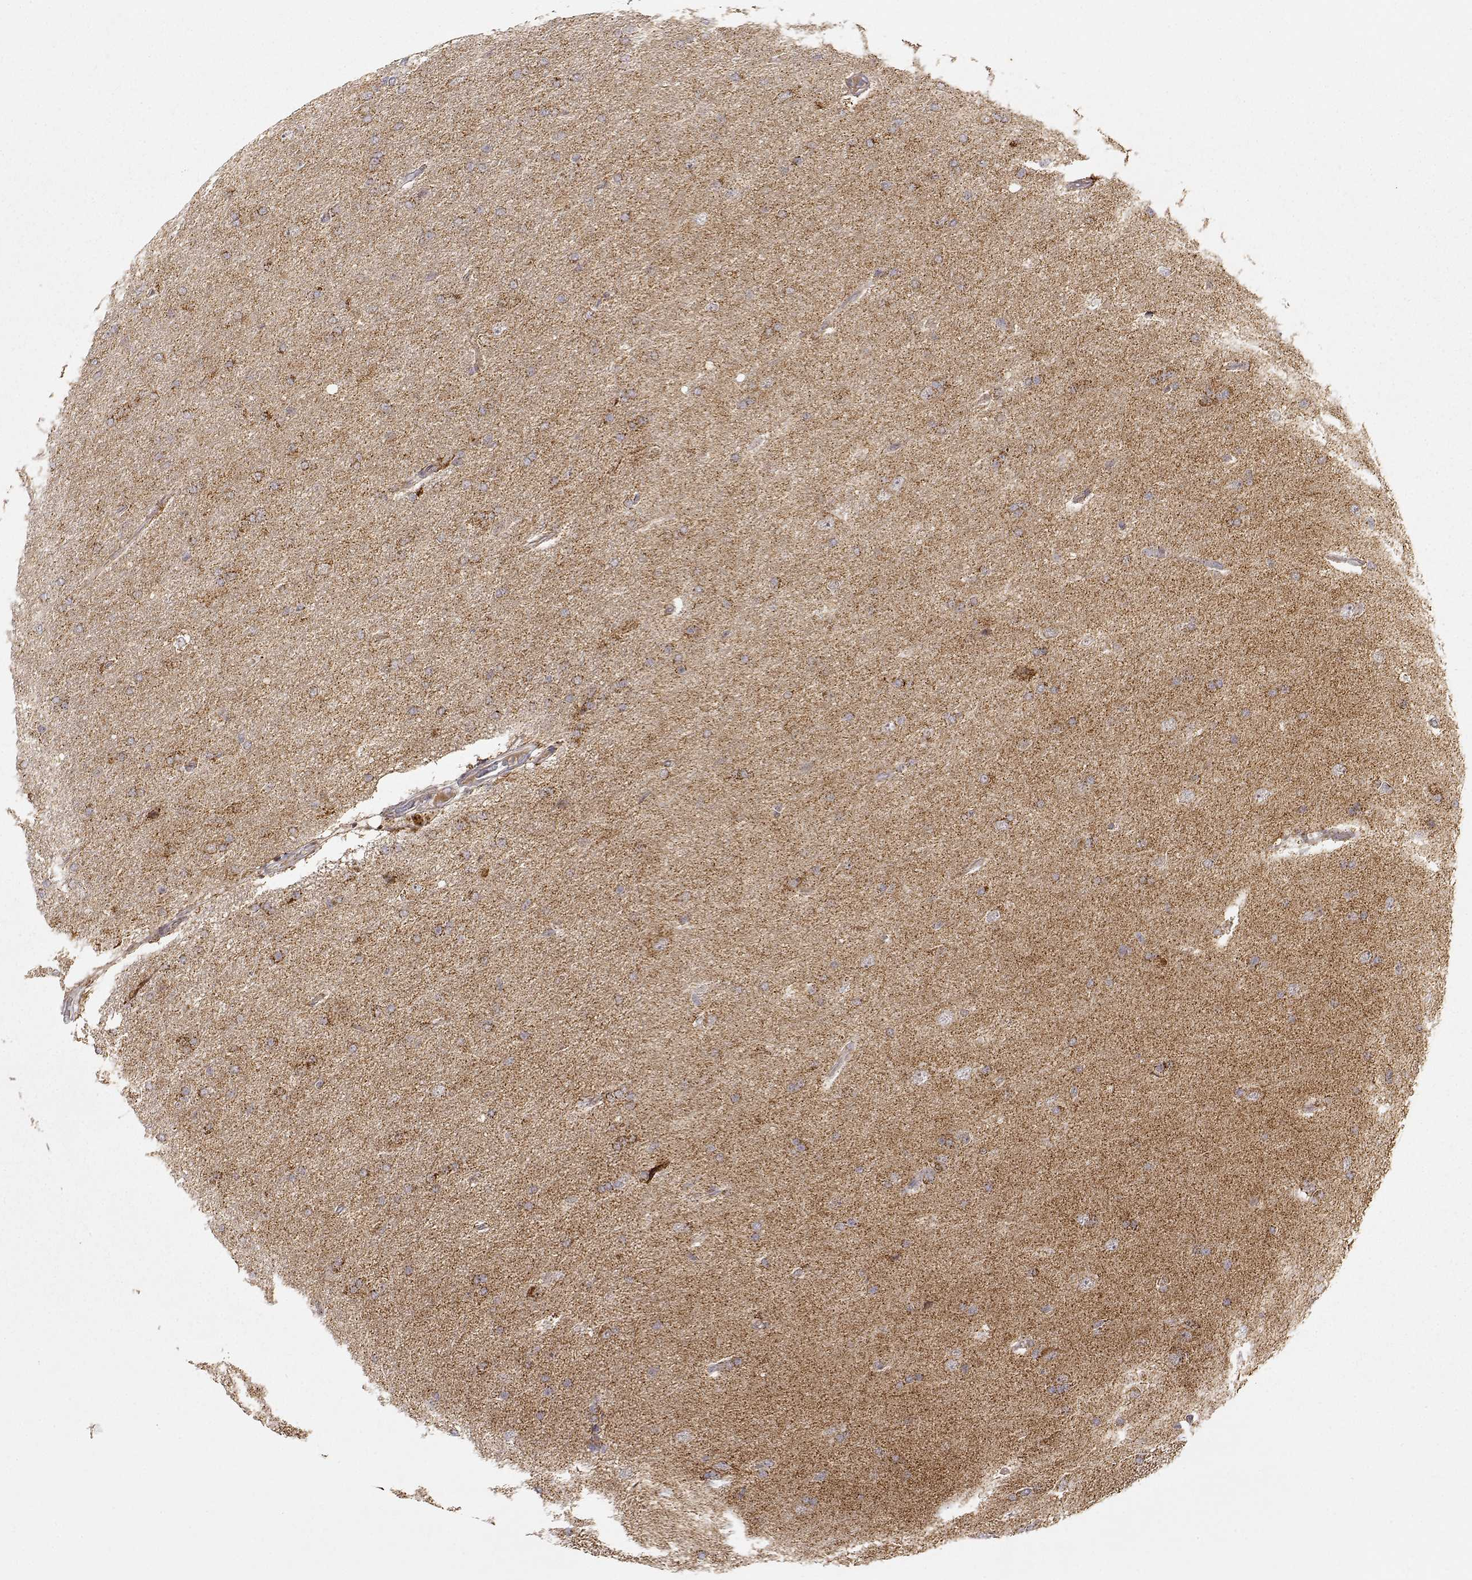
{"staining": {"intensity": "strong", "quantity": ">75%", "location": "cytoplasmic/membranous"}, "tissue": "glioma", "cell_type": "Tumor cells", "image_type": "cancer", "snomed": [{"axis": "morphology", "description": "Glioma, malignant, High grade"}, {"axis": "topography", "description": "Cerebral cortex"}], "caption": "Immunohistochemistry (IHC) histopathology image of malignant glioma (high-grade) stained for a protein (brown), which demonstrates high levels of strong cytoplasmic/membranous expression in about >75% of tumor cells.", "gene": "EXOG", "patient": {"sex": "male", "age": 70}}